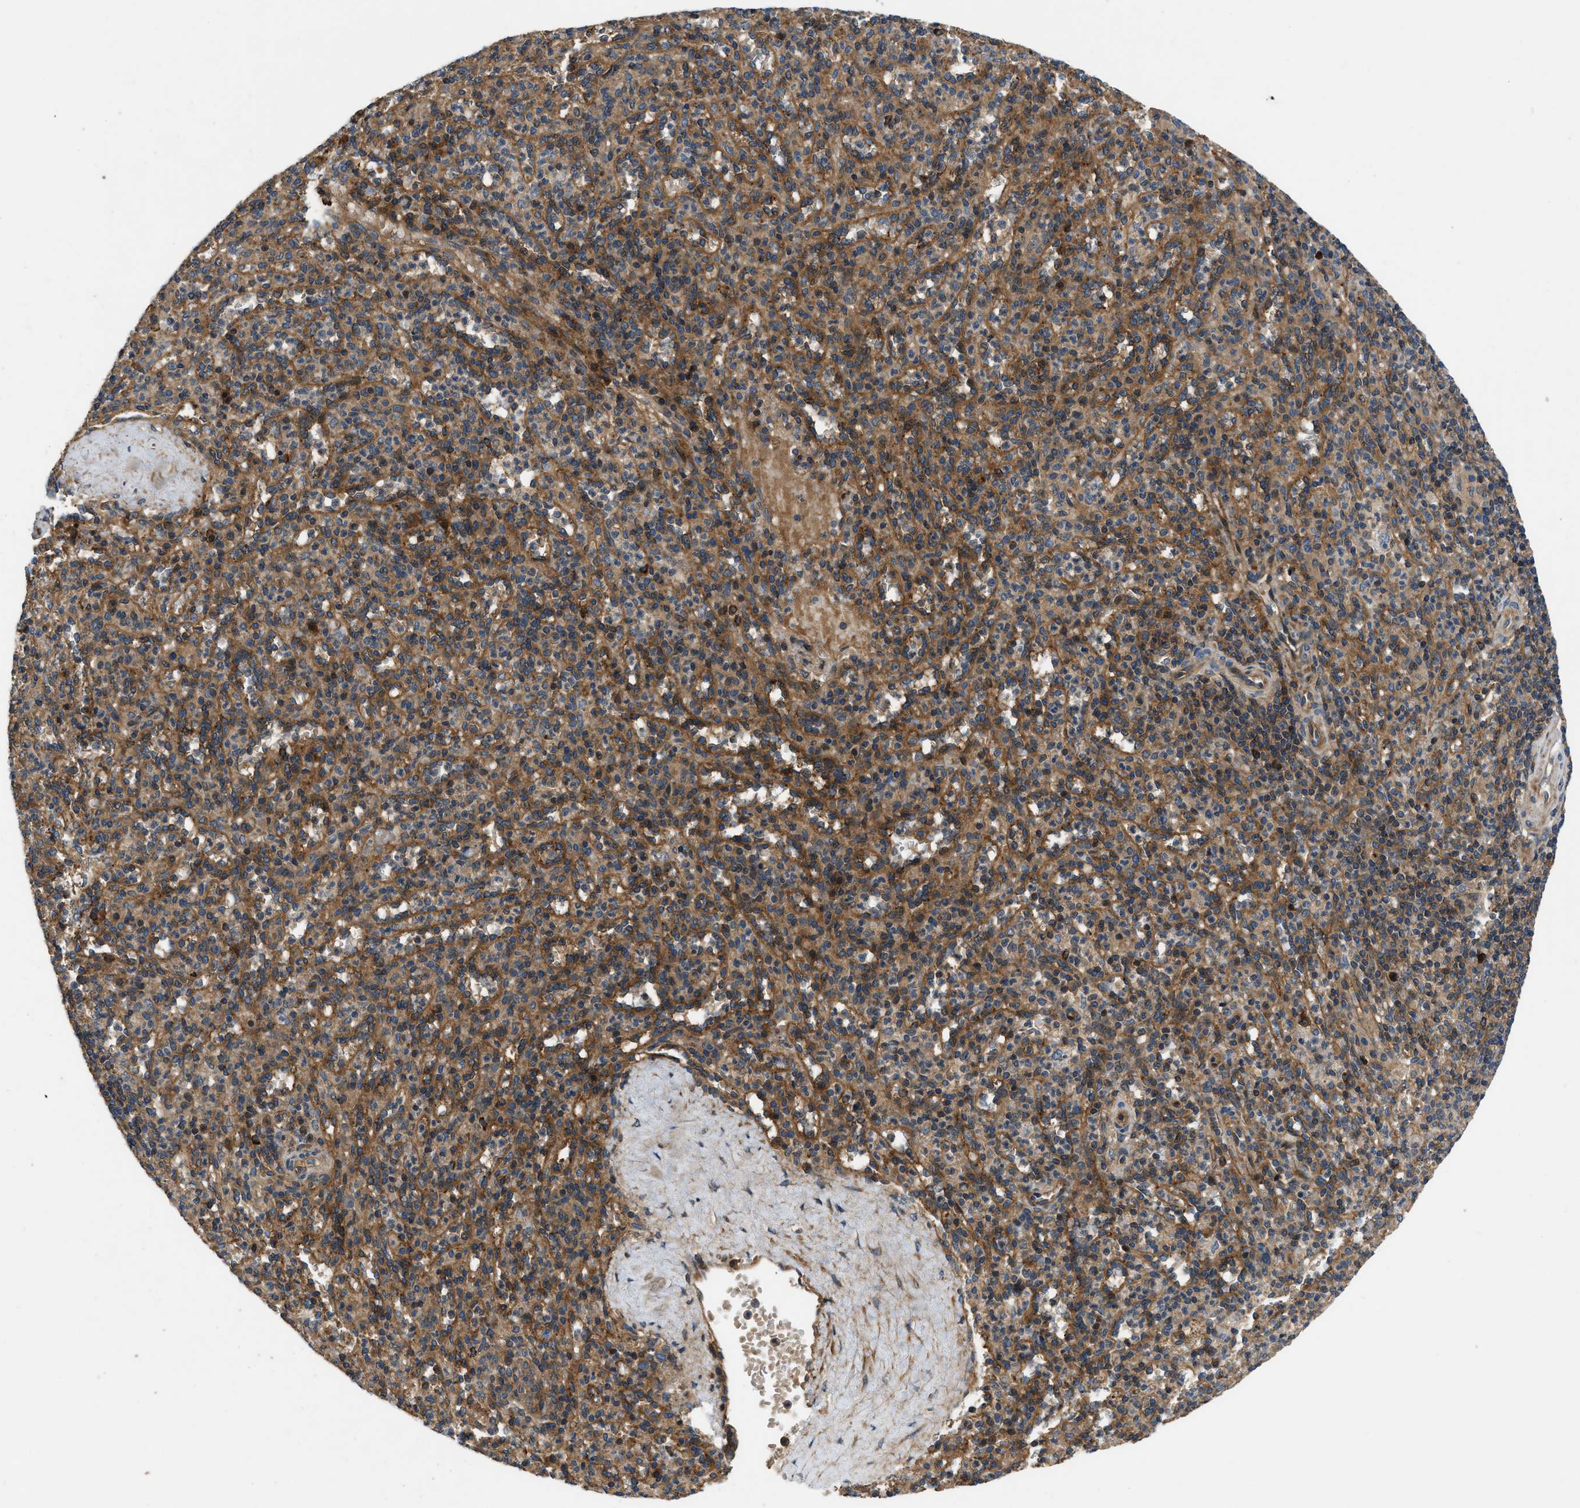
{"staining": {"intensity": "moderate", "quantity": ">75%", "location": "cytoplasmic/membranous"}, "tissue": "spleen", "cell_type": "Cells in red pulp", "image_type": "normal", "snomed": [{"axis": "morphology", "description": "Normal tissue, NOS"}, {"axis": "topography", "description": "Spleen"}], "caption": "Protein expression analysis of benign human spleen reveals moderate cytoplasmic/membranous staining in about >75% of cells in red pulp.", "gene": "CNNM3", "patient": {"sex": "male", "age": 36}}